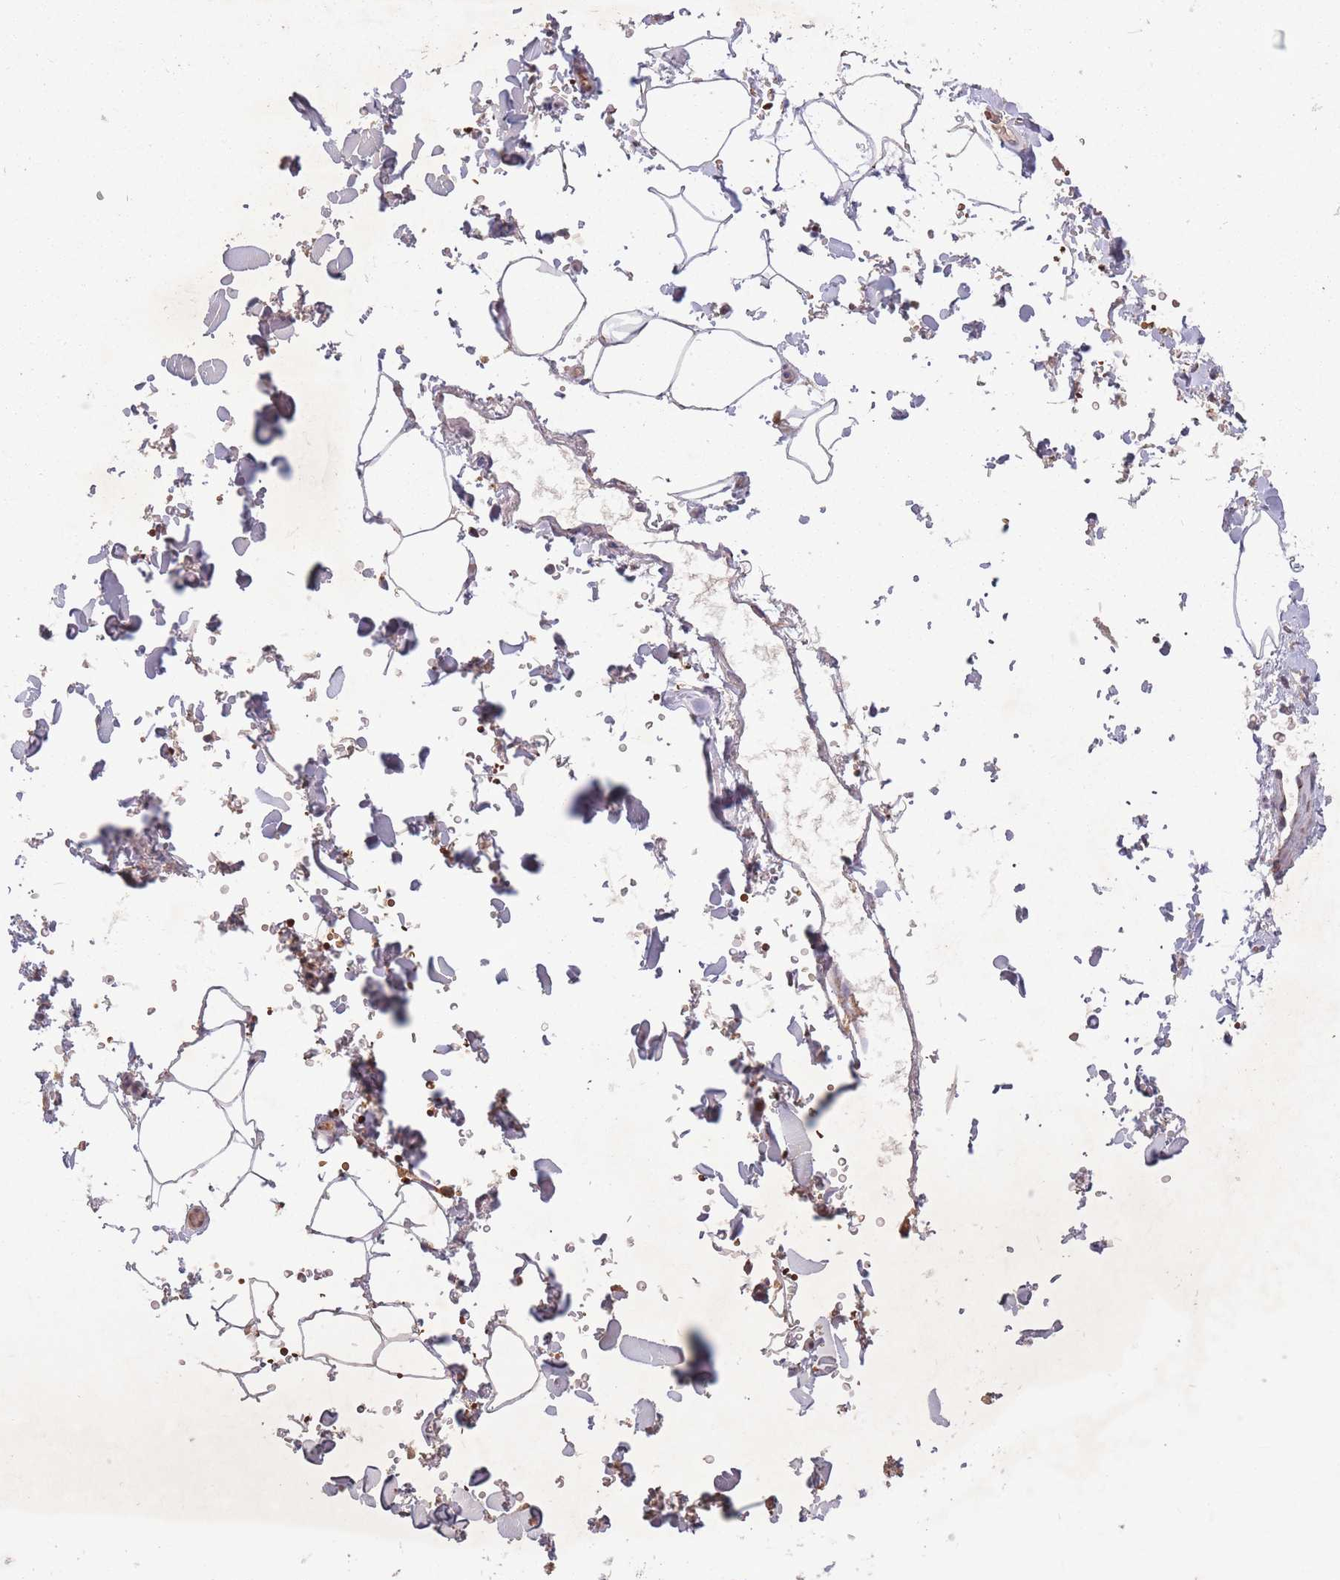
{"staining": {"intensity": "negative", "quantity": "none", "location": "none"}, "tissue": "adipose tissue", "cell_type": "Adipocytes", "image_type": "normal", "snomed": [{"axis": "morphology", "description": "Normal tissue, NOS"}, {"axis": "topography", "description": "Rectum"}, {"axis": "topography", "description": "Peripheral nerve tissue"}], "caption": "Unremarkable adipose tissue was stained to show a protein in brown. There is no significant expression in adipocytes.", "gene": "SECTM1", "patient": {"sex": "female", "age": 69}}